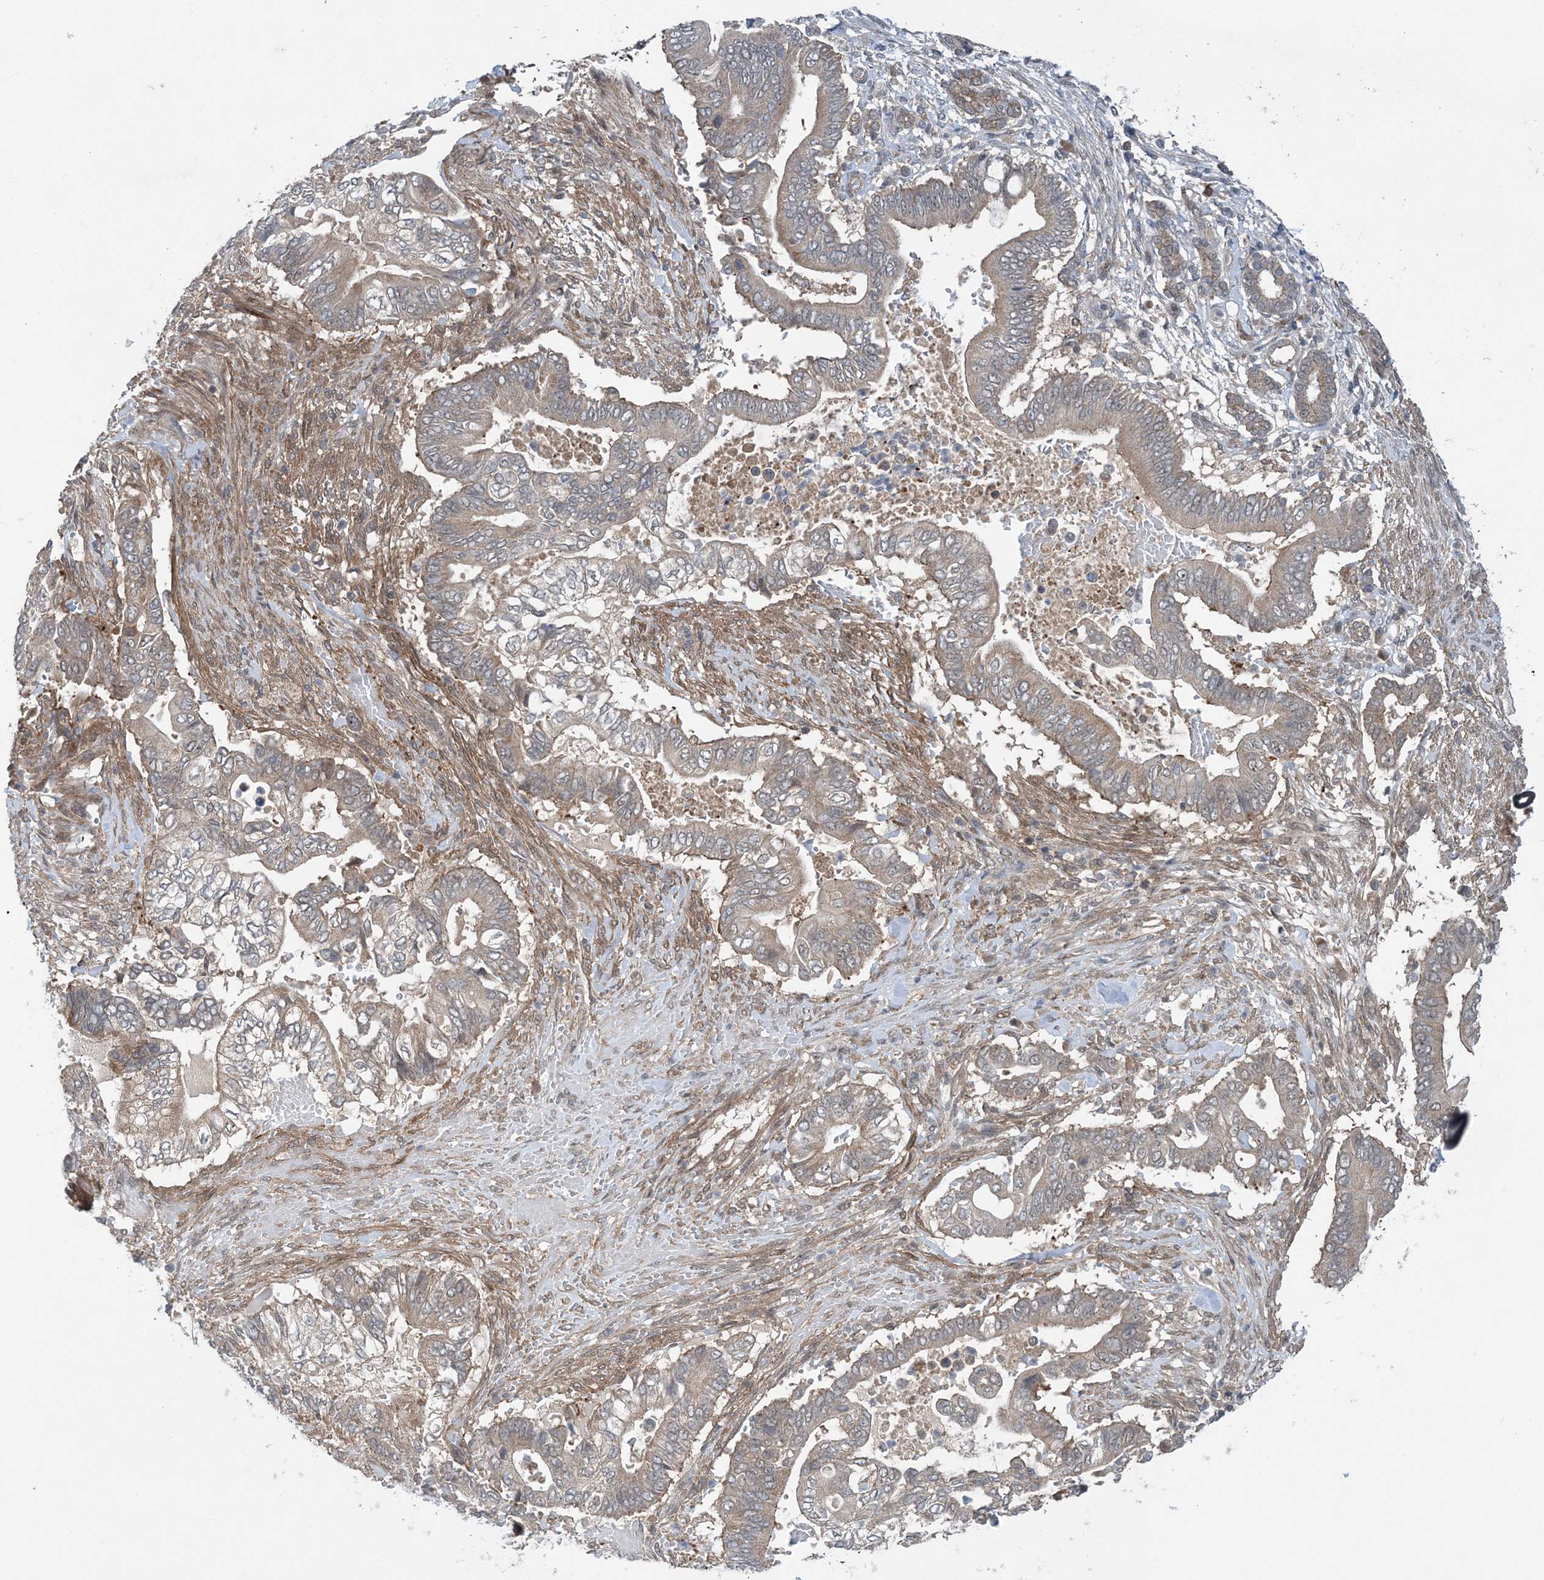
{"staining": {"intensity": "weak", "quantity": "25%-75%", "location": "cytoplasmic/membranous"}, "tissue": "pancreatic cancer", "cell_type": "Tumor cells", "image_type": "cancer", "snomed": [{"axis": "morphology", "description": "Adenocarcinoma, NOS"}, {"axis": "topography", "description": "Pancreas"}], "caption": "Pancreatic cancer (adenocarcinoma) stained for a protein (brown) displays weak cytoplasmic/membranous positive expression in approximately 25%-75% of tumor cells.", "gene": "HEMK1", "patient": {"sex": "male", "age": 68}}